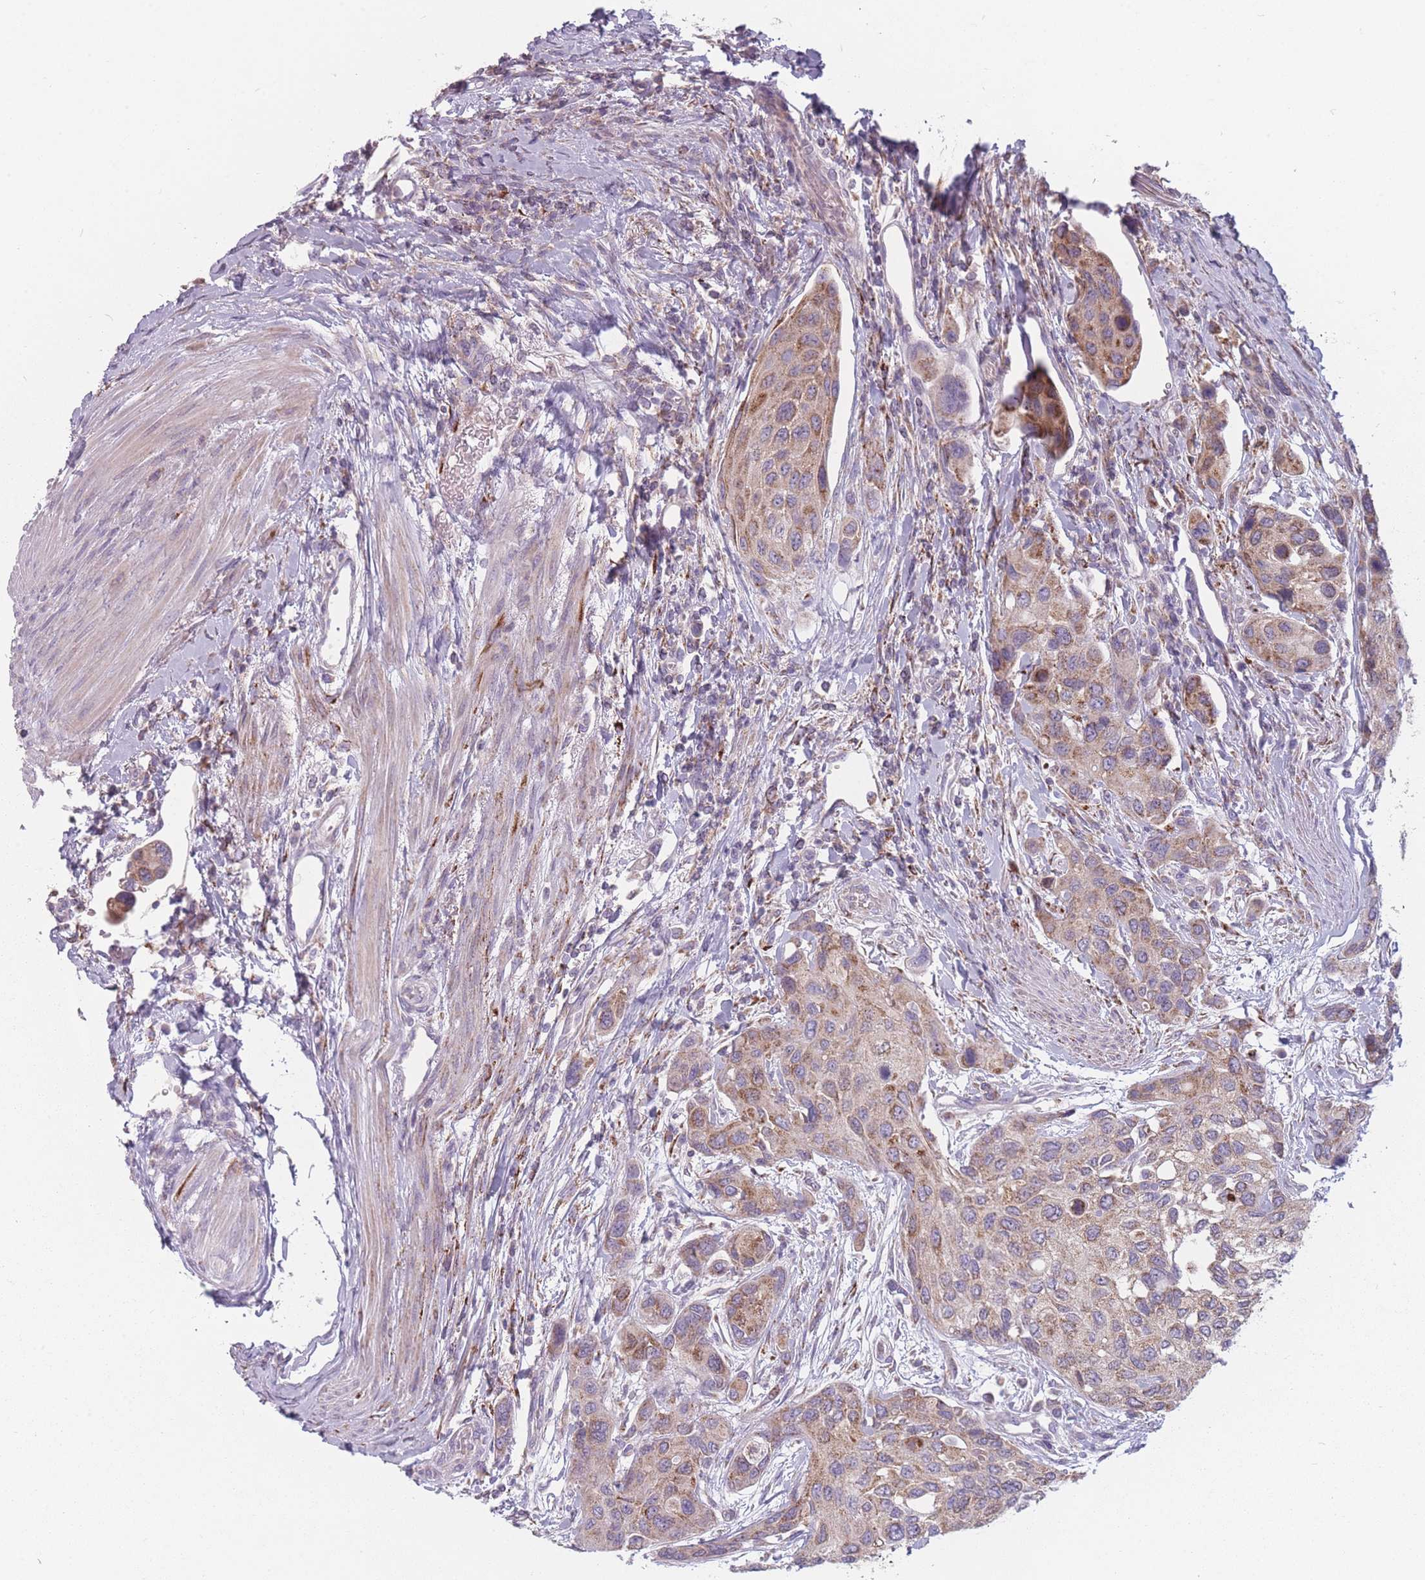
{"staining": {"intensity": "weak", "quantity": ">75%", "location": "cytoplasmic/membranous"}, "tissue": "urothelial cancer", "cell_type": "Tumor cells", "image_type": "cancer", "snomed": [{"axis": "morphology", "description": "Normal tissue, NOS"}, {"axis": "morphology", "description": "Urothelial carcinoma, High grade"}, {"axis": "topography", "description": "Vascular tissue"}, {"axis": "topography", "description": "Urinary bladder"}], "caption": "Protein expression analysis of high-grade urothelial carcinoma exhibits weak cytoplasmic/membranous expression in approximately >75% of tumor cells.", "gene": "PEX11B", "patient": {"sex": "female", "age": 56}}